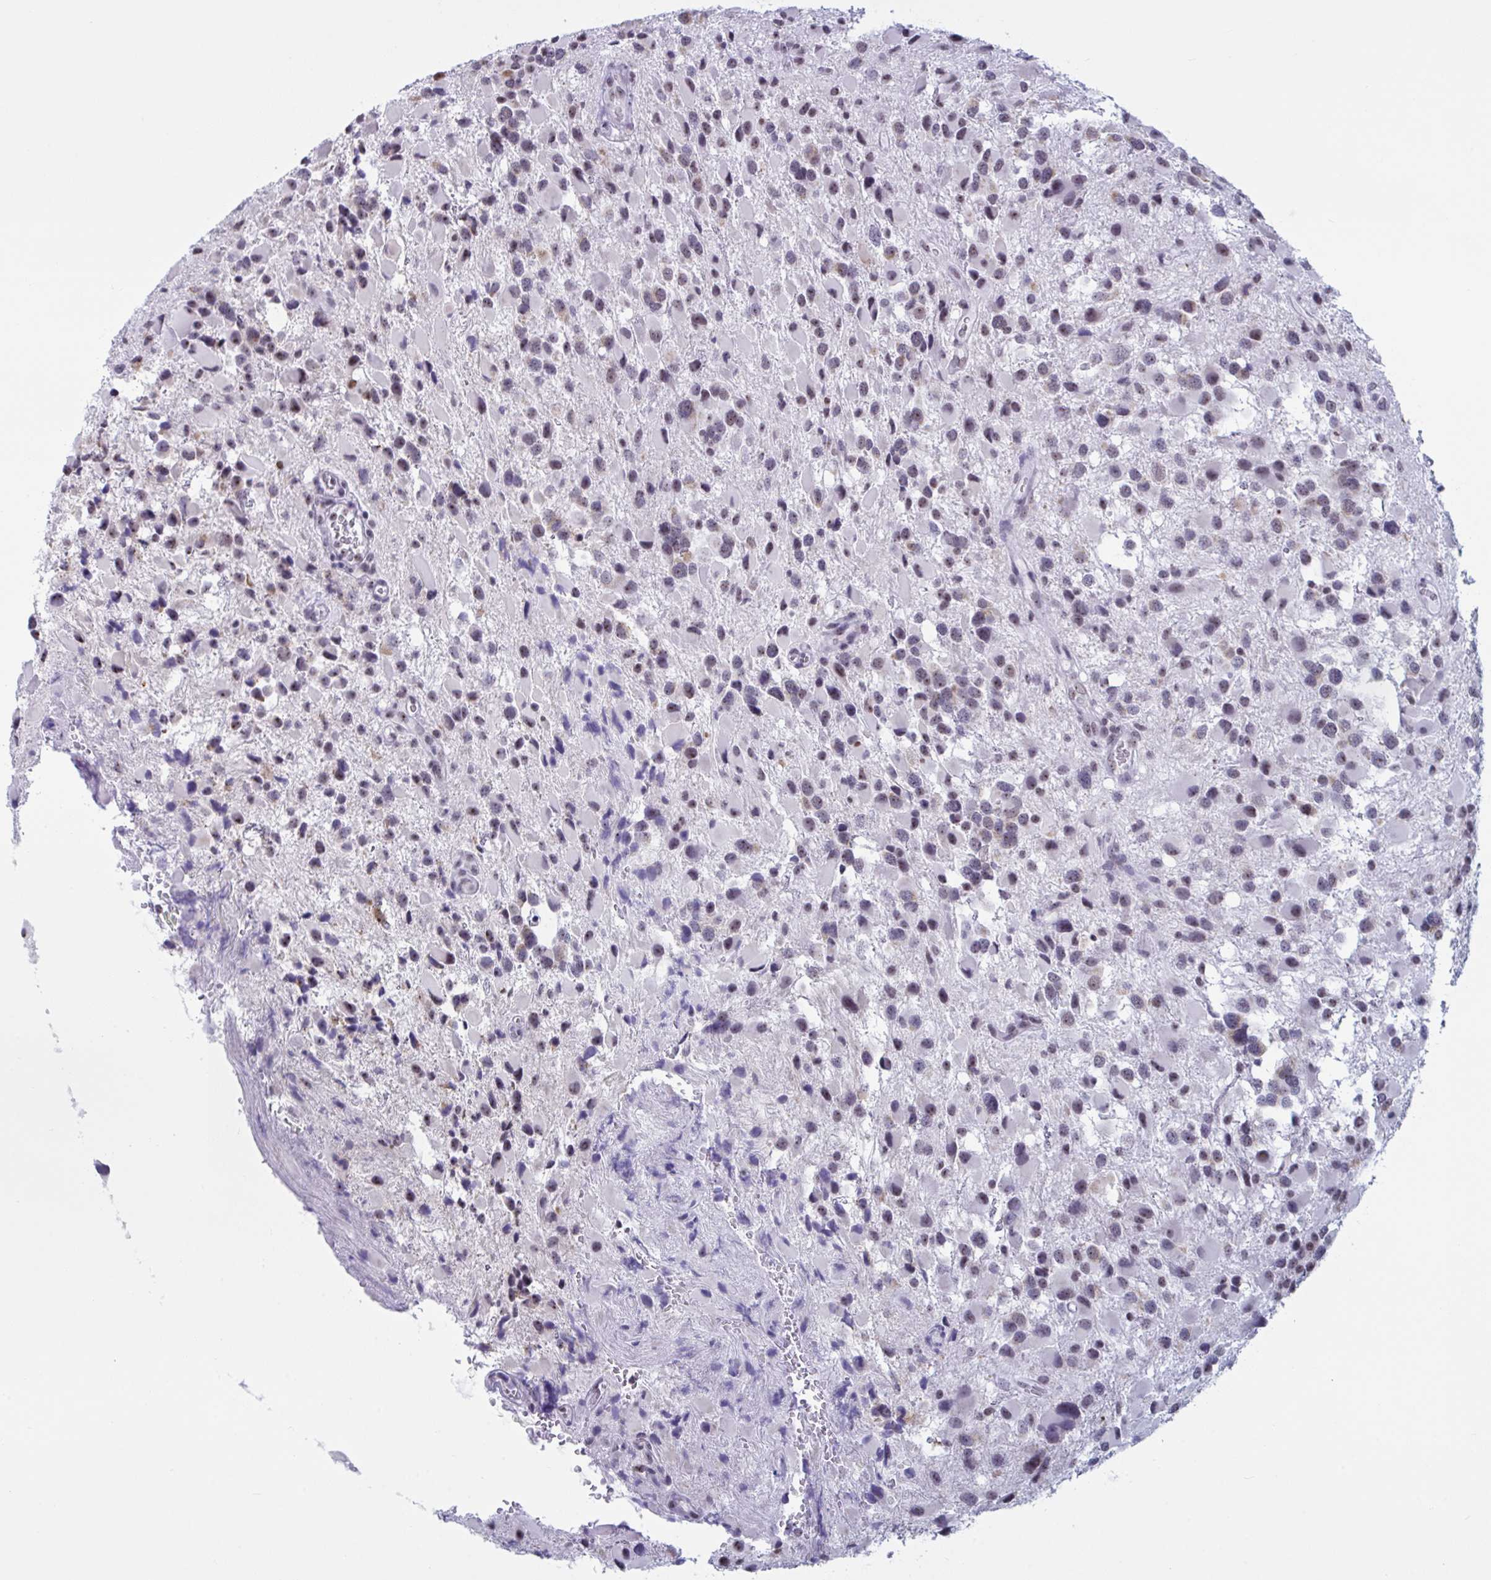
{"staining": {"intensity": "weak", "quantity": "25%-75%", "location": "nuclear"}, "tissue": "glioma", "cell_type": "Tumor cells", "image_type": "cancer", "snomed": [{"axis": "morphology", "description": "Glioma, malignant, High grade"}, {"axis": "topography", "description": "Brain"}], "caption": "The micrograph shows staining of glioma, revealing weak nuclear protein staining (brown color) within tumor cells.", "gene": "TGM6", "patient": {"sex": "female", "age": 40}}